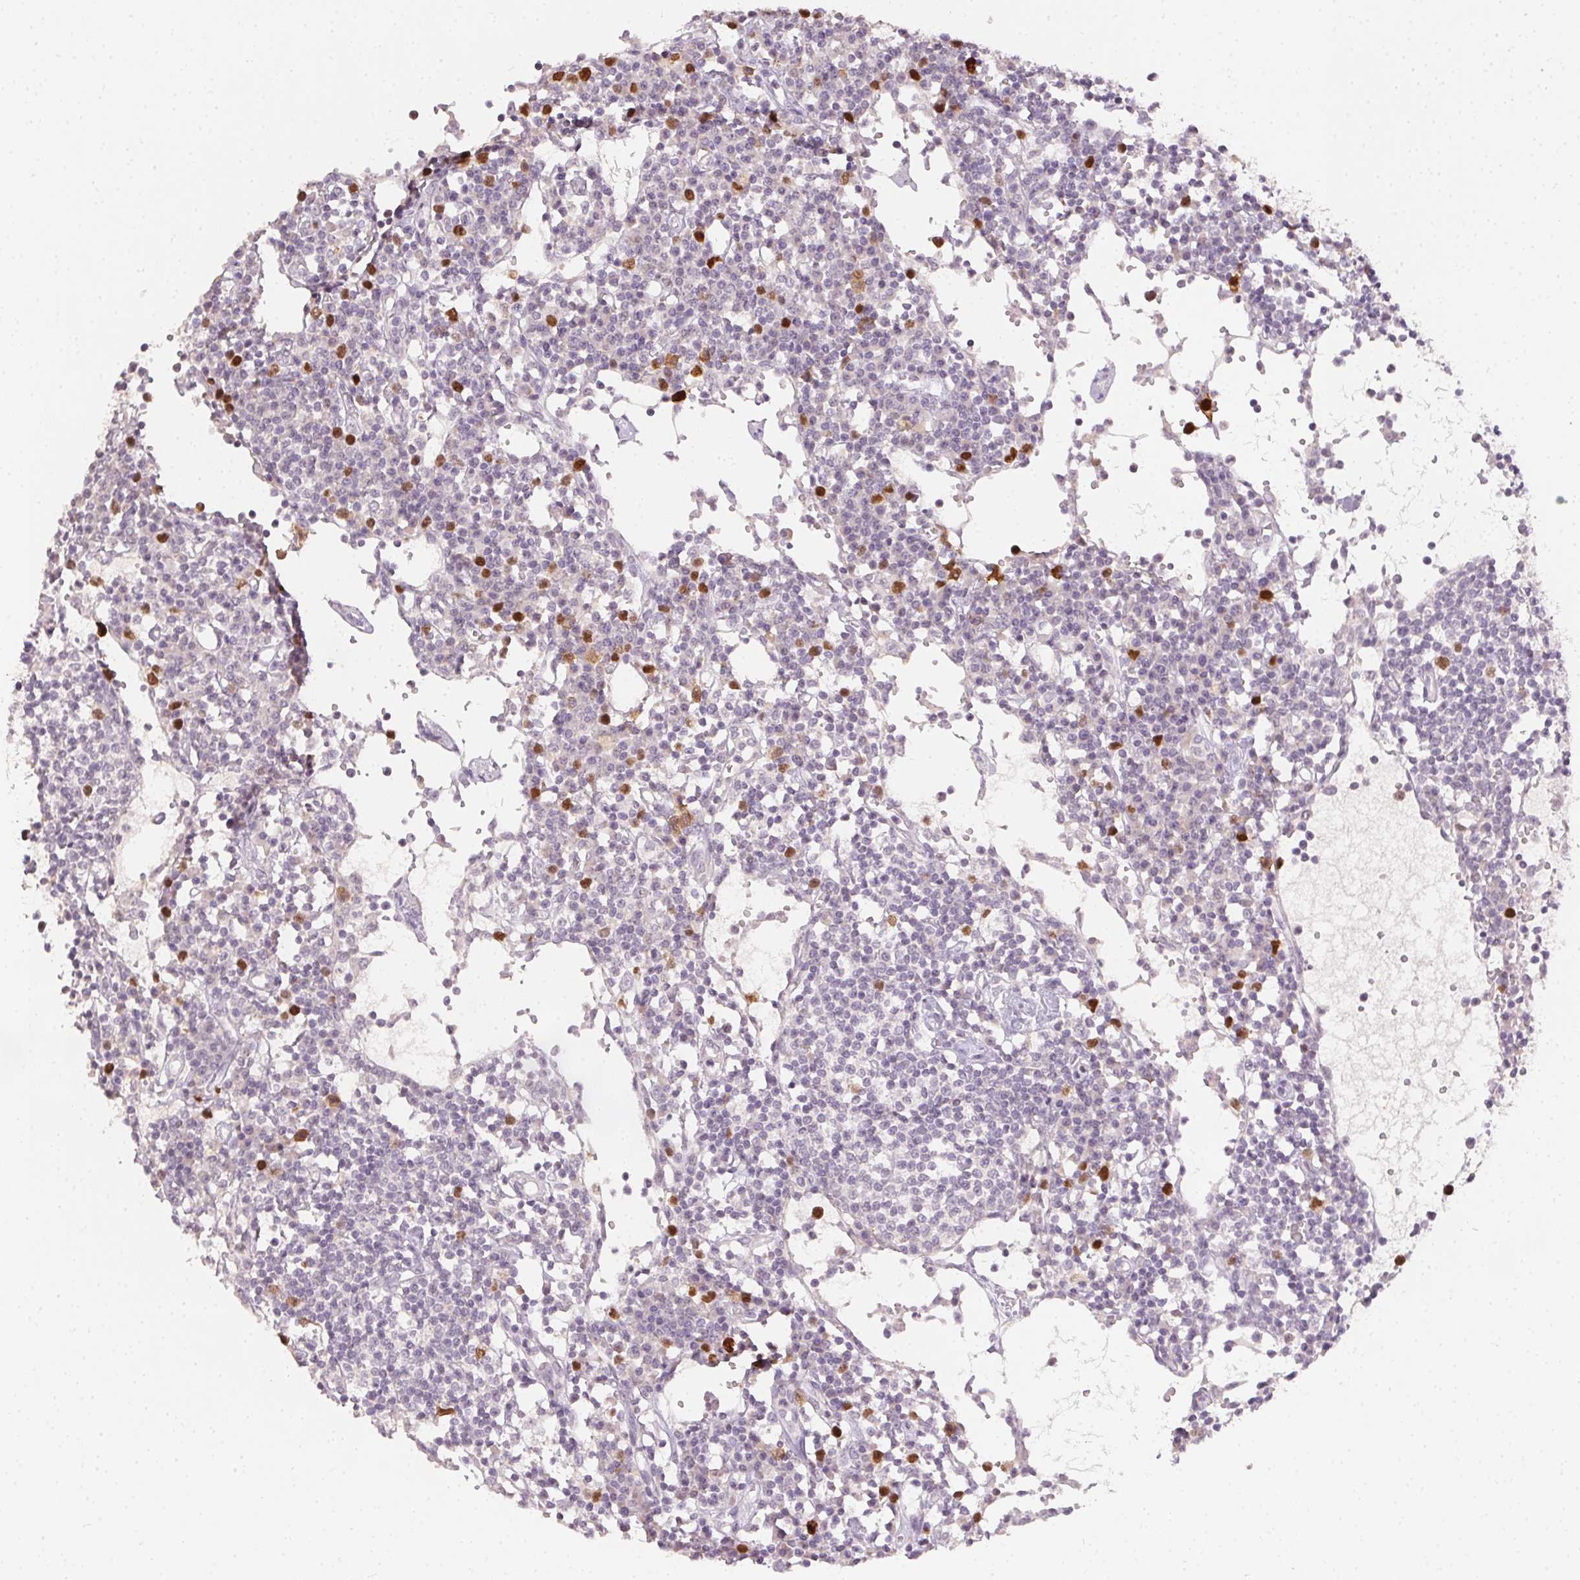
{"staining": {"intensity": "moderate", "quantity": "<25%", "location": "nuclear"}, "tissue": "lymph node", "cell_type": "Germinal center cells", "image_type": "normal", "snomed": [{"axis": "morphology", "description": "Normal tissue, NOS"}, {"axis": "topography", "description": "Lymph node"}], "caption": "Human lymph node stained for a protein (brown) exhibits moderate nuclear positive staining in approximately <25% of germinal center cells.", "gene": "ANLN", "patient": {"sex": "female", "age": 78}}